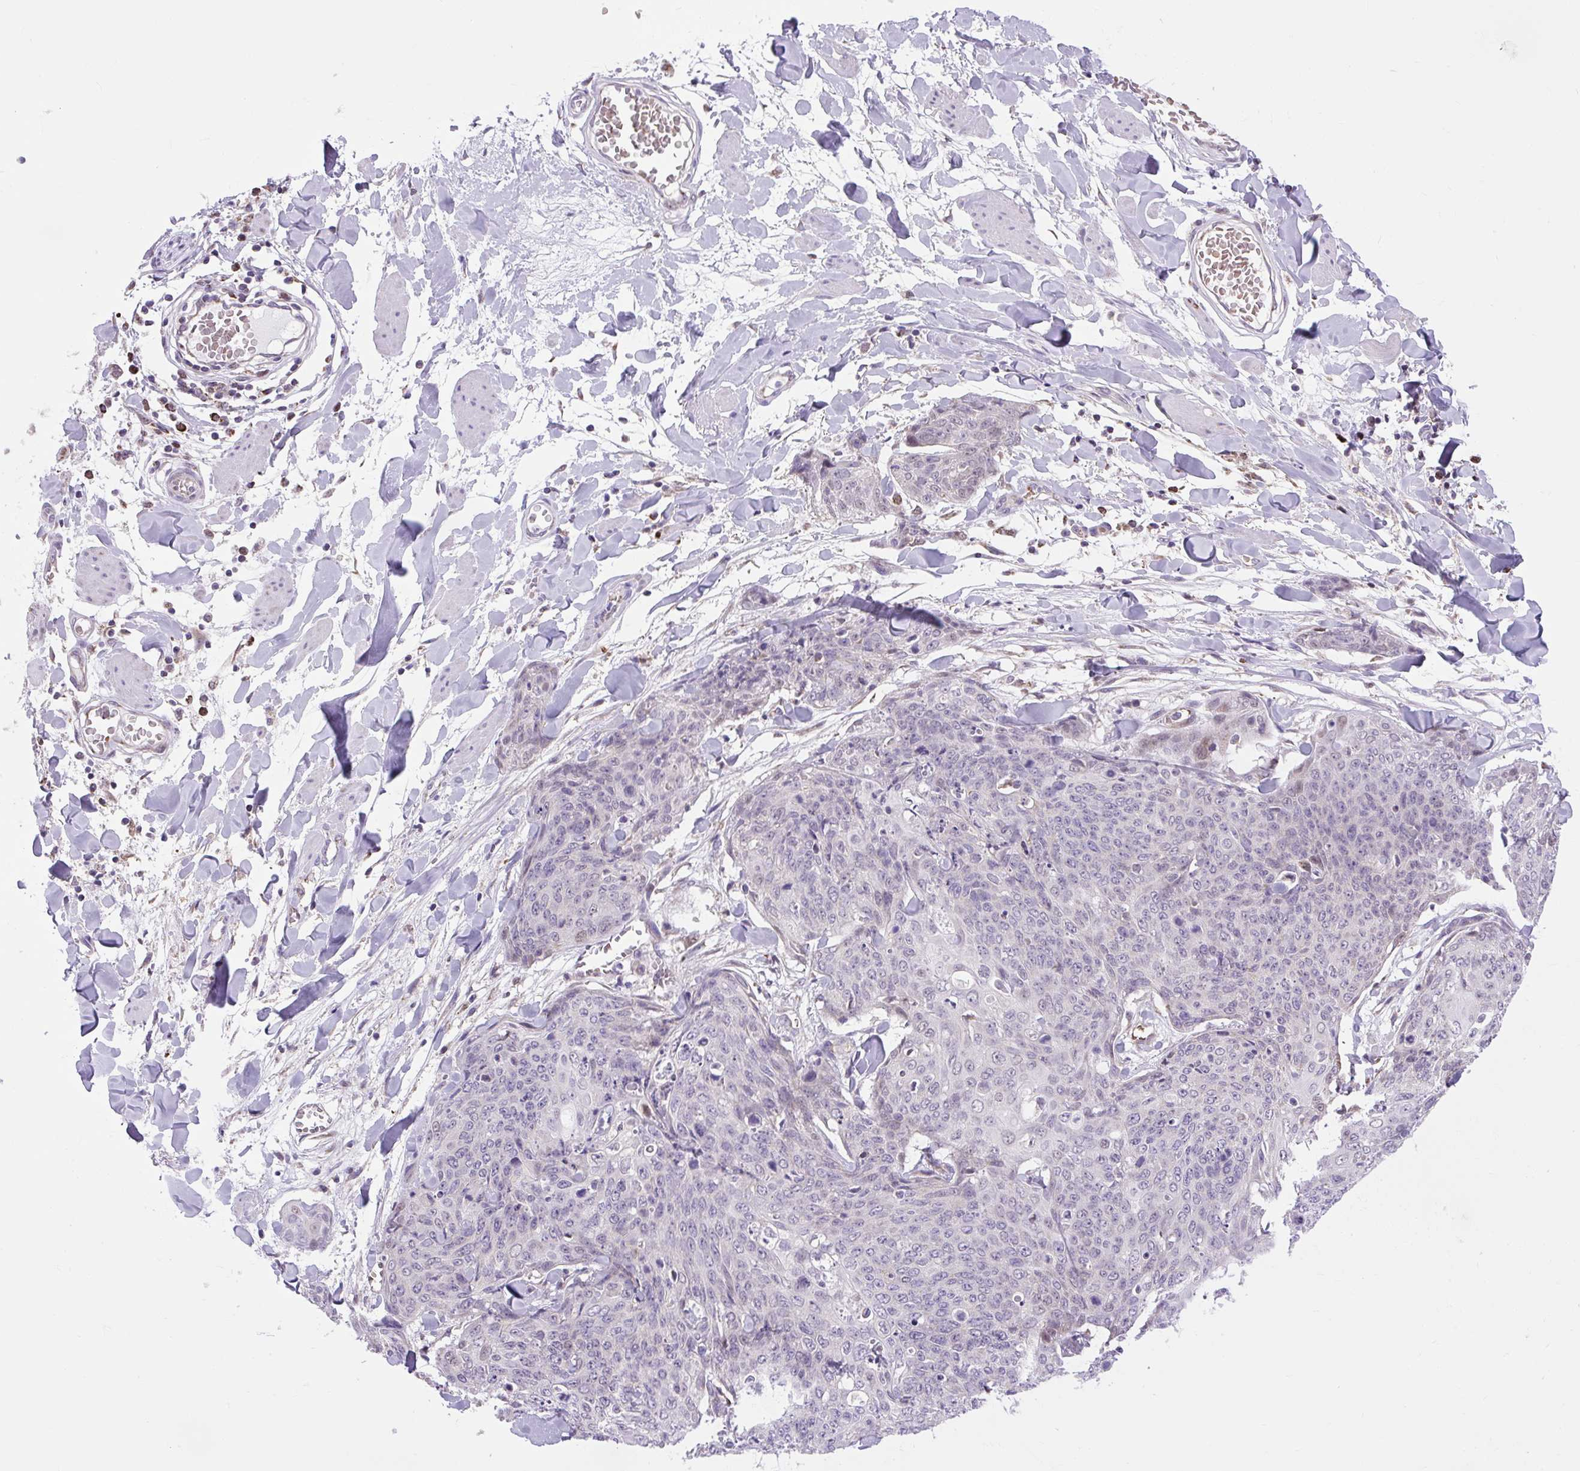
{"staining": {"intensity": "negative", "quantity": "none", "location": "none"}, "tissue": "skin cancer", "cell_type": "Tumor cells", "image_type": "cancer", "snomed": [{"axis": "morphology", "description": "Squamous cell carcinoma, NOS"}, {"axis": "topography", "description": "Skin"}, {"axis": "topography", "description": "Vulva"}], "caption": "Tumor cells are negative for protein expression in human squamous cell carcinoma (skin).", "gene": "SCO2", "patient": {"sex": "female", "age": 85}}